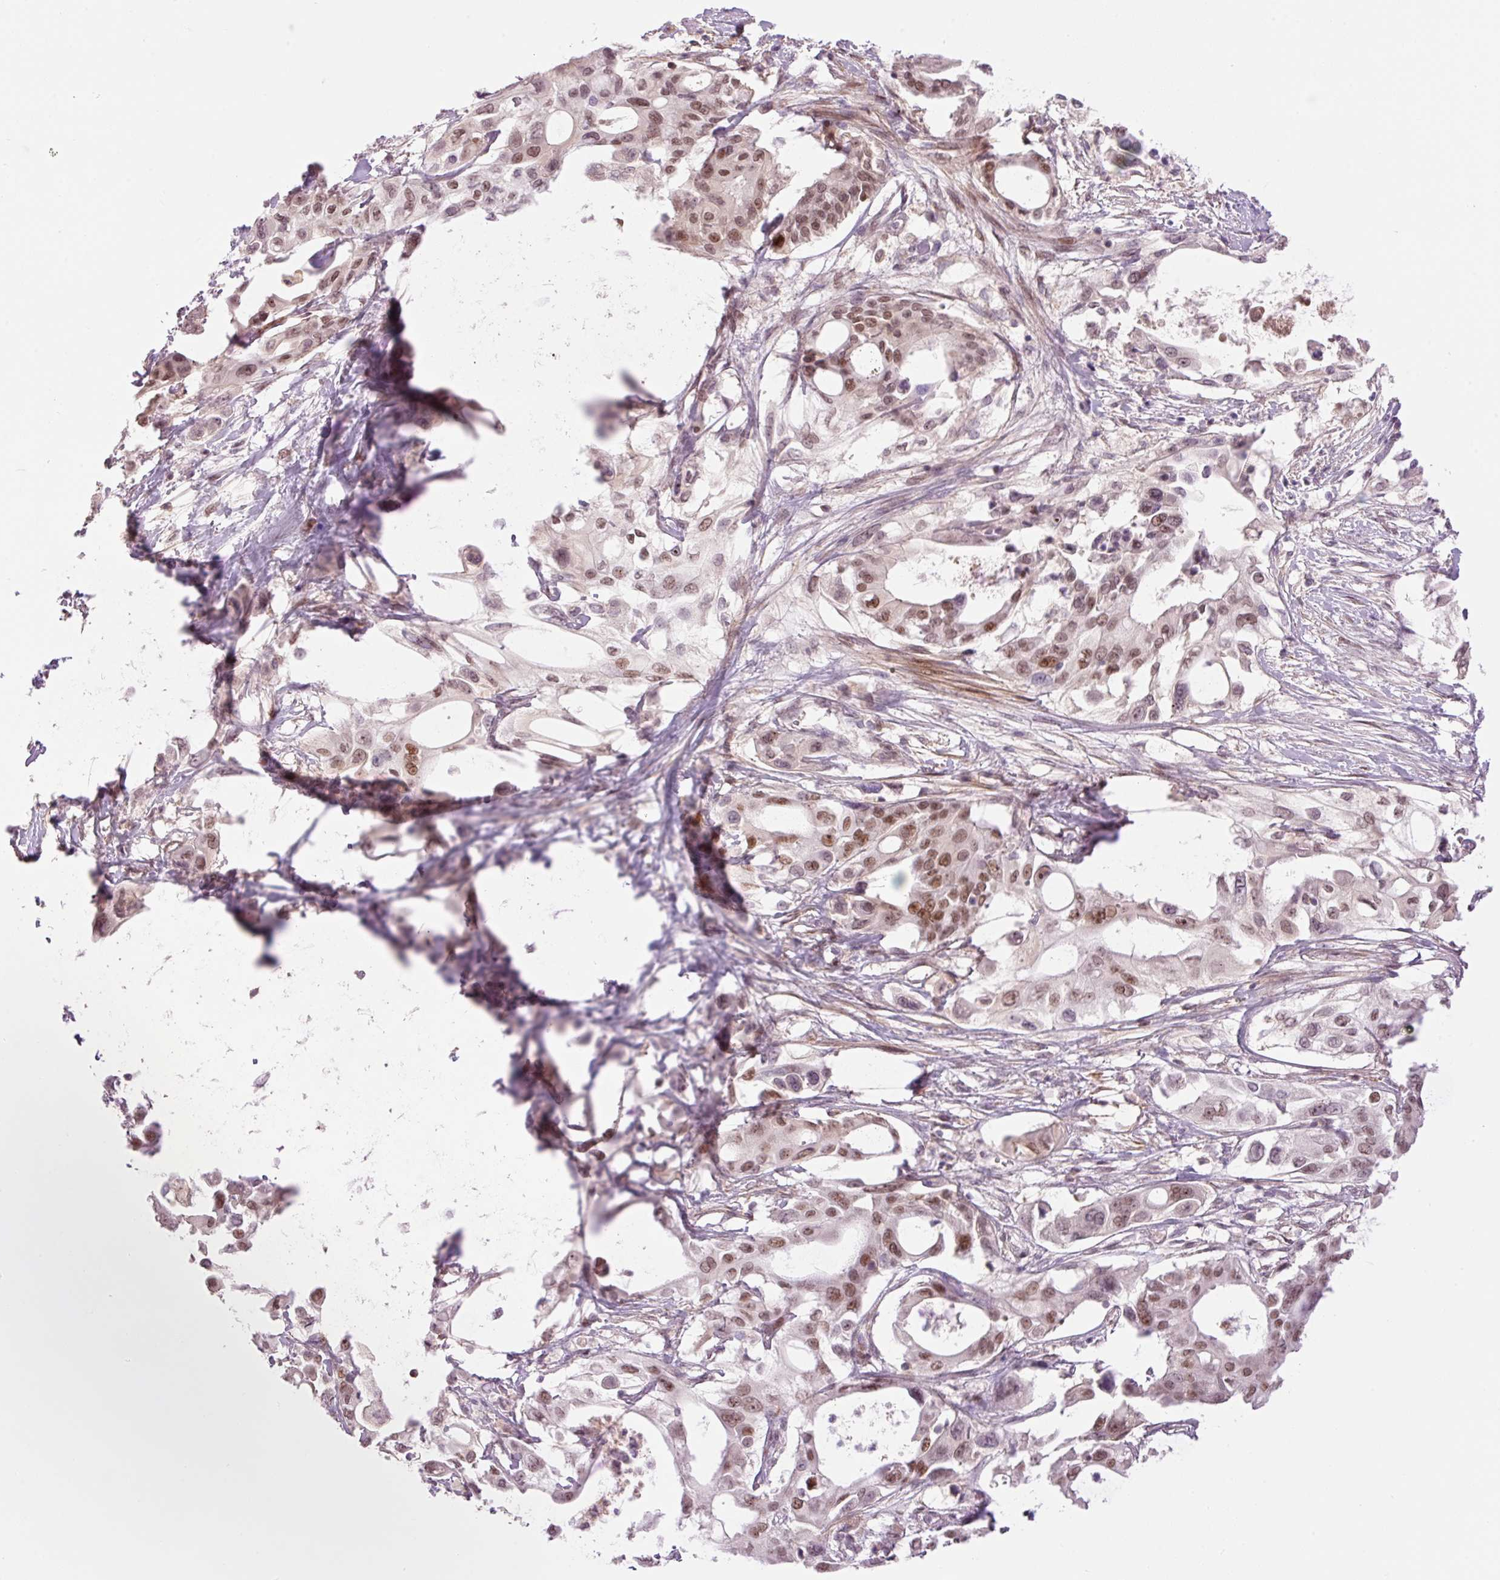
{"staining": {"intensity": "moderate", "quantity": ">75%", "location": "nuclear"}, "tissue": "pancreatic cancer", "cell_type": "Tumor cells", "image_type": "cancer", "snomed": [{"axis": "morphology", "description": "Adenocarcinoma, NOS"}, {"axis": "topography", "description": "Pancreas"}], "caption": "Pancreatic cancer (adenocarcinoma) stained for a protein (brown) exhibits moderate nuclear positive staining in approximately >75% of tumor cells.", "gene": "HNF1A", "patient": {"sex": "female", "age": 68}}